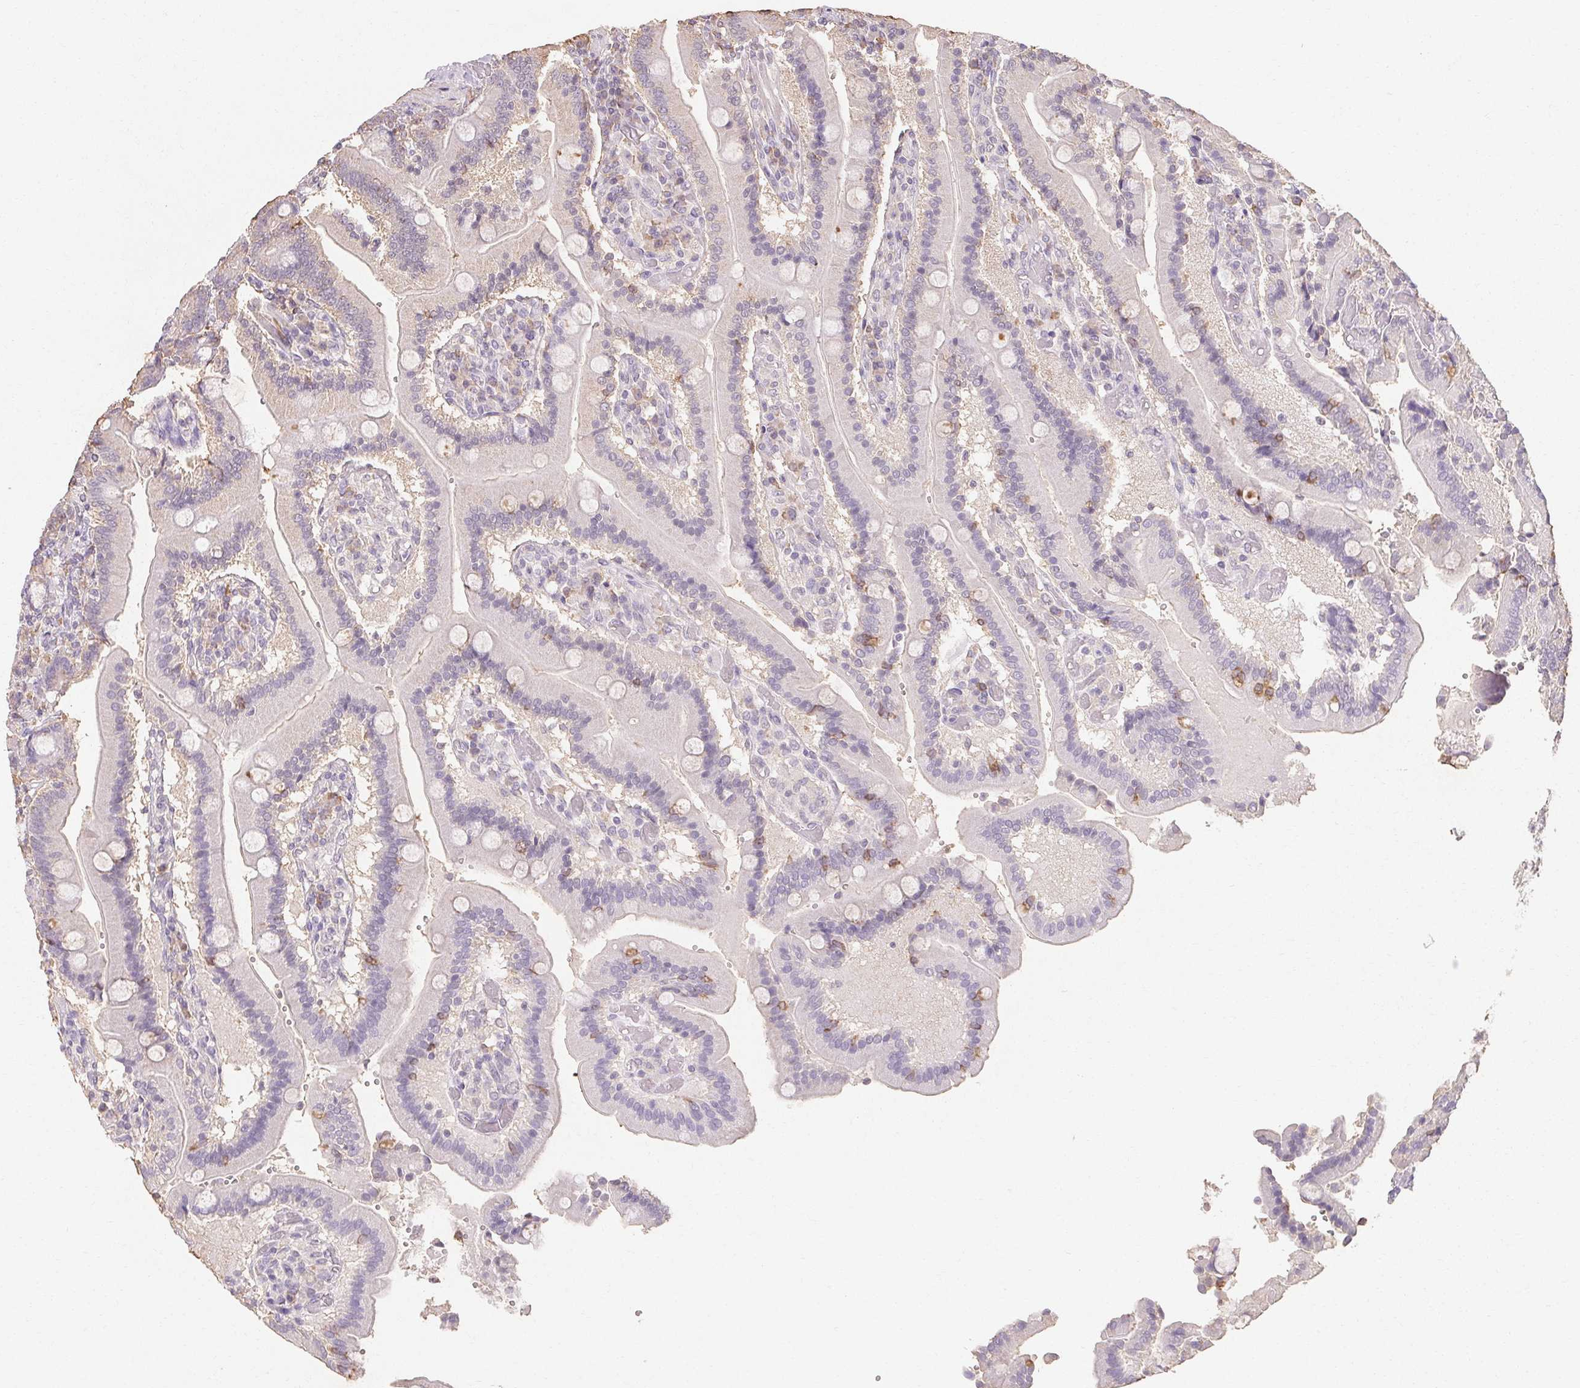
{"staining": {"intensity": "negative", "quantity": "none", "location": "none"}, "tissue": "duodenum", "cell_type": "Glandular cells", "image_type": "normal", "snomed": [{"axis": "morphology", "description": "Normal tissue, NOS"}, {"axis": "topography", "description": "Duodenum"}], "caption": "Duodenum was stained to show a protein in brown. There is no significant positivity in glandular cells. Nuclei are stained in blue.", "gene": "MAP7D2", "patient": {"sex": "female", "age": 62}}